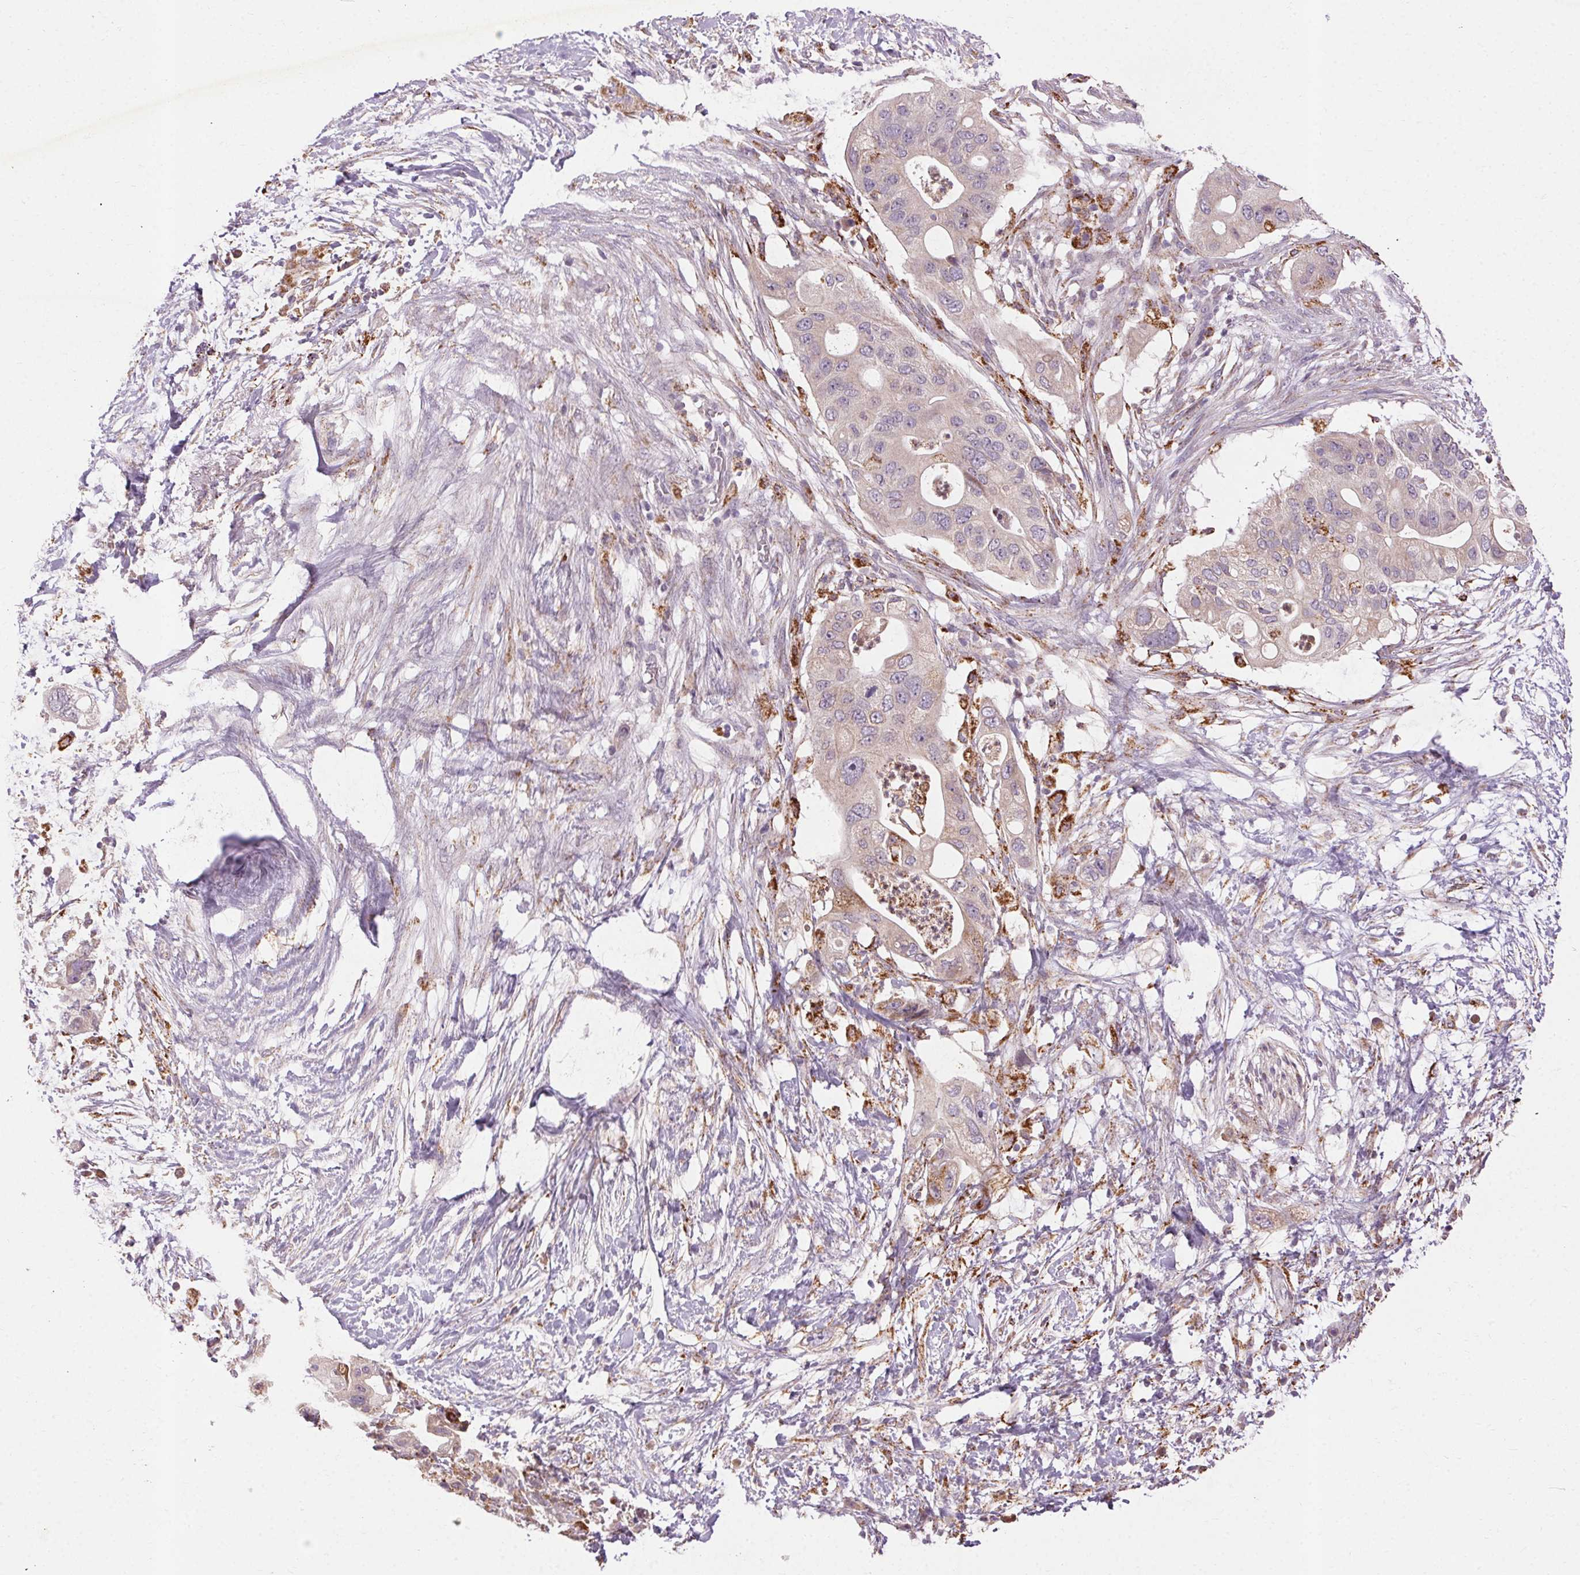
{"staining": {"intensity": "weak", "quantity": "25%-75%", "location": "cytoplasmic/membranous"}, "tissue": "pancreatic cancer", "cell_type": "Tumor cells", "image_type": "cancer", "snomed": [{"axis": "morphology", "description": "Adenocarcinoma, NOS"}, {"axis": "topography", "description": "Pancreas"}], "caption": "Weak cytoplasmic/membranous positivity for a protein is appreciated in about 25%-75% of tumor cells of pancreatic cancer using immunohistochemistry (IHC).", "gene": "REP15", "patient": {"sex": "female", "age": 72}}